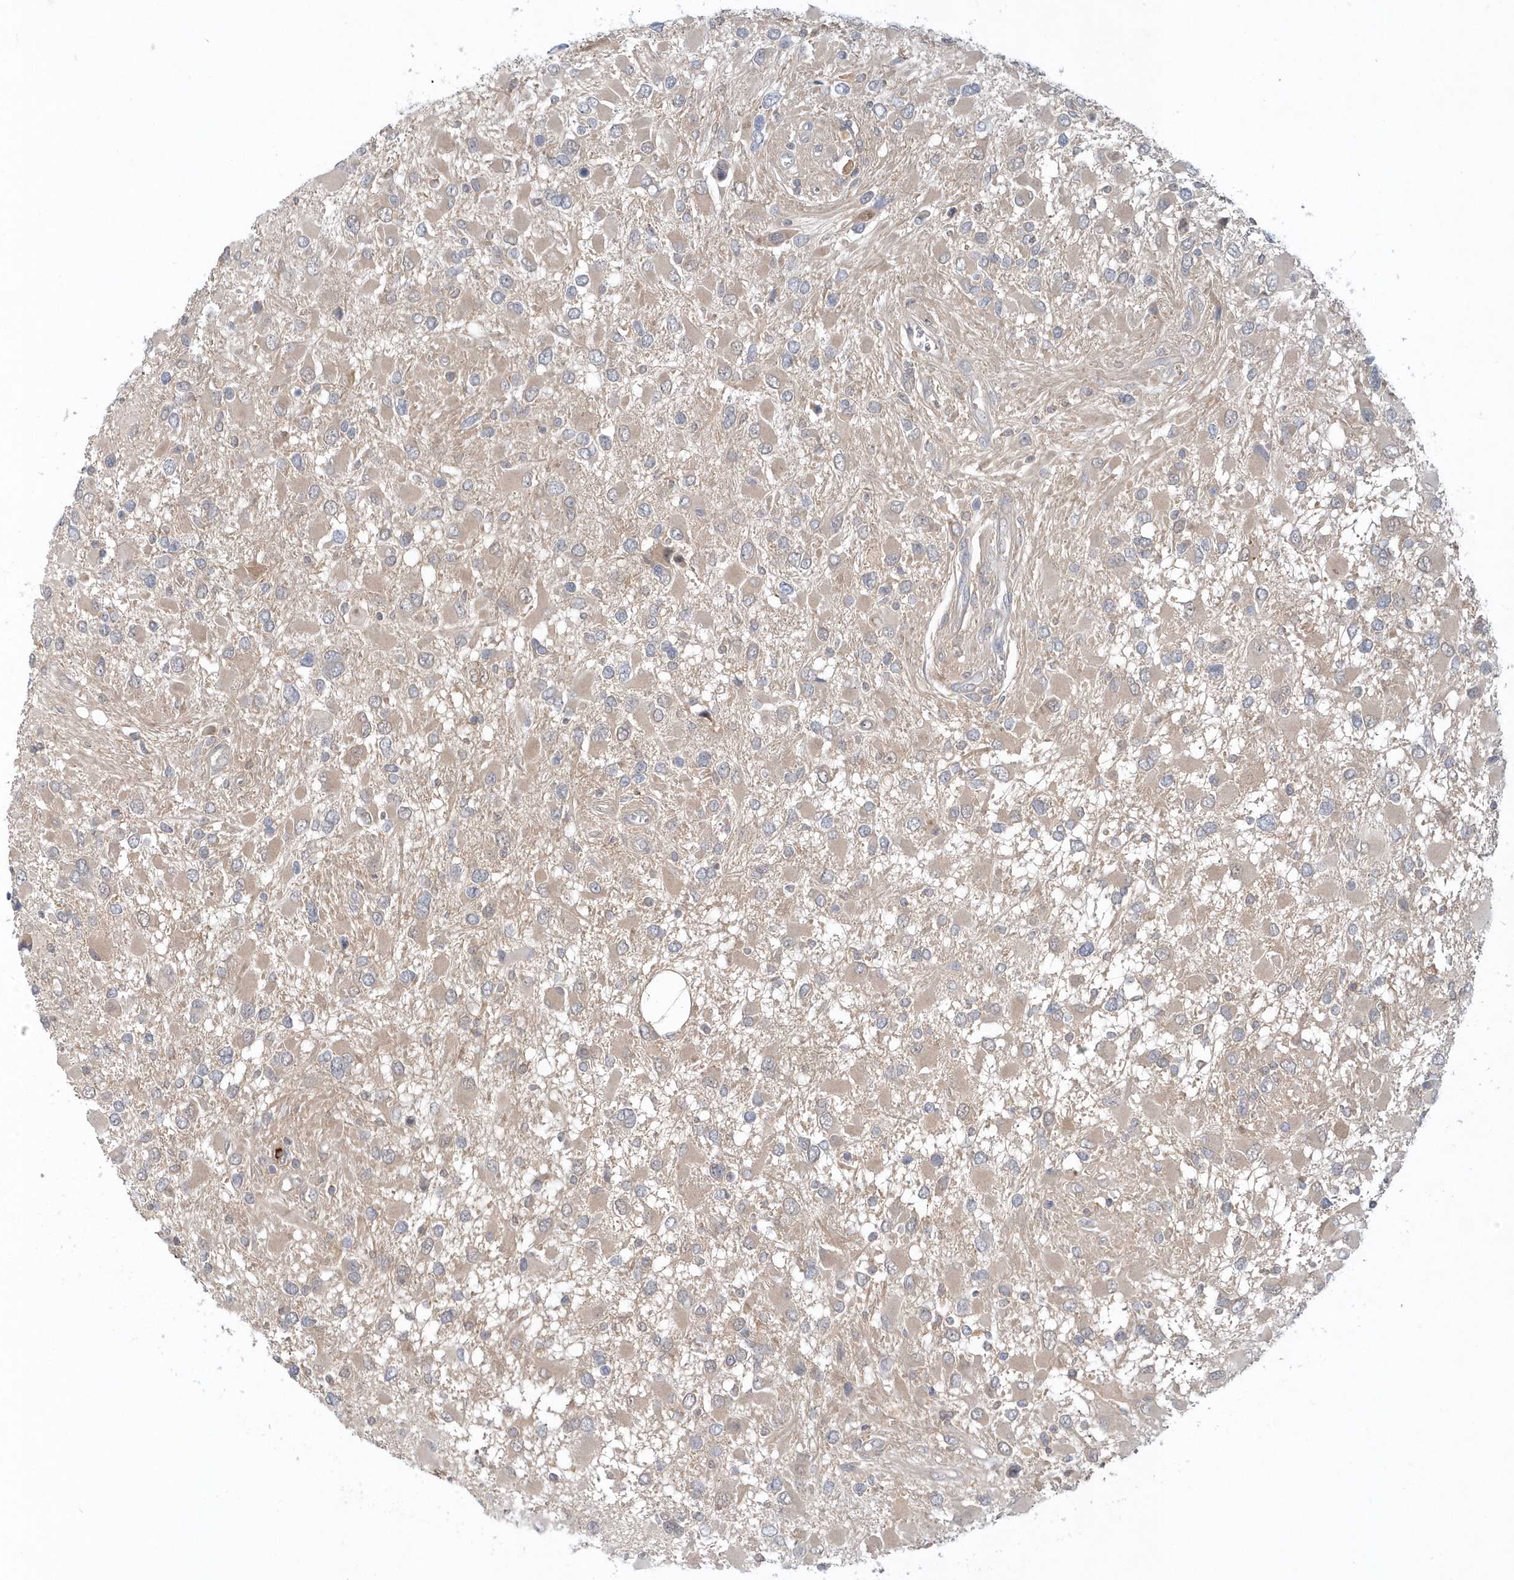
{"staining": {"intensity": "weak", "quantity": "<25%", "location": "cytoplasmic/membranous"}, "tissue": "glioma", "cell_type": "Tumor cells", "image_type": "cancer", "snomed": [{"axis": "morphology", "description": "Glioma, malignant, High grade"}, {"axis": "topography", "description": "Brain"}], "caption": "DAB (3,3'-diaminobenzidine) immunohistochemical staining of high-grade glioma (malignant) shows no significant staining in tumor cells.", "gene": "RNF7", "patient": {"sex": "male", "age": 53}}